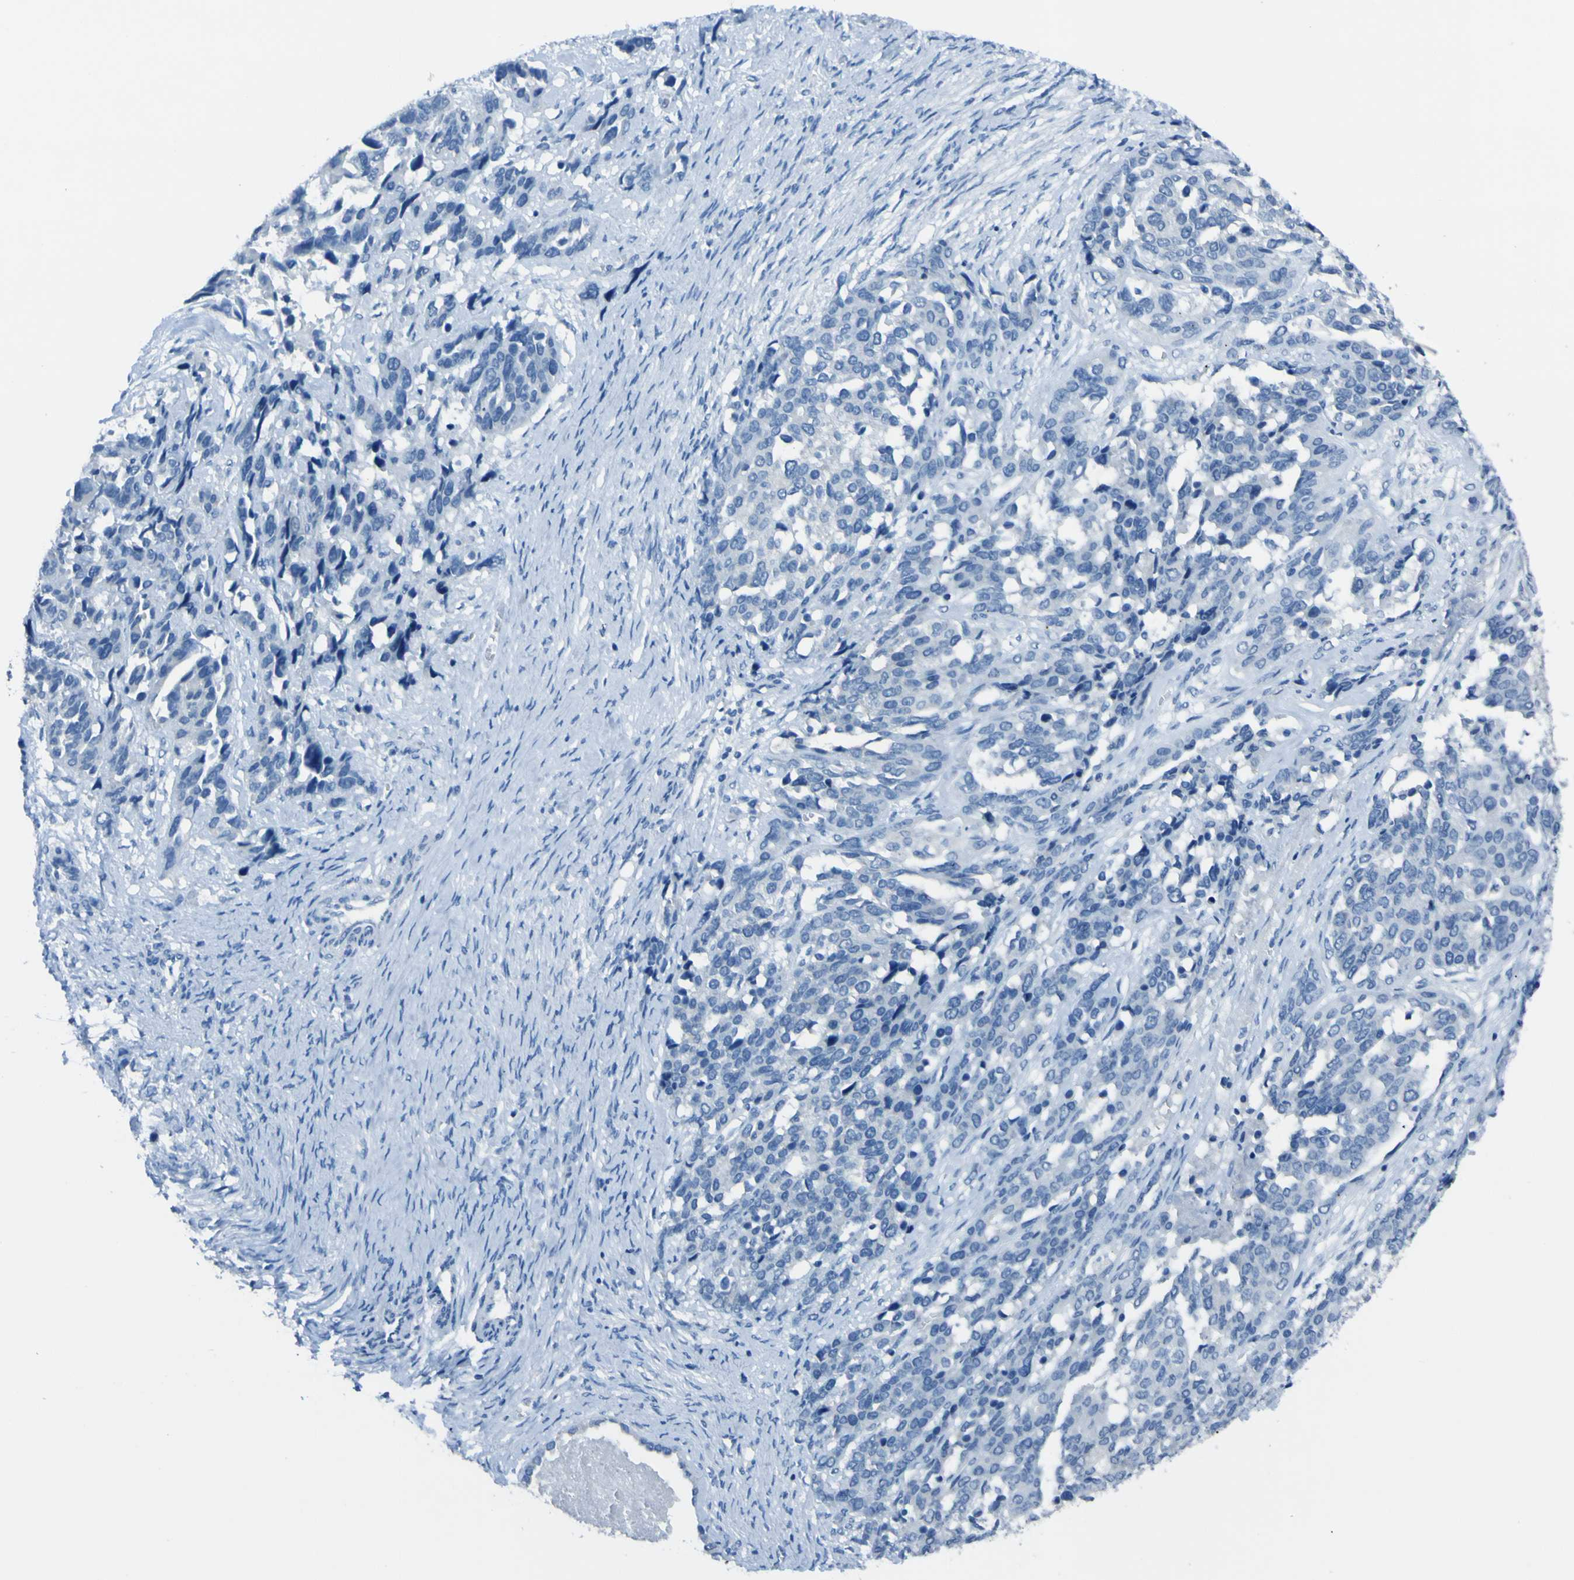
{"staining": {"intensity": "negative", "quantity": "none", "location": "none"}, "tissue": "ovarian cancer", "cell_type": "Tumor cells", "image_type": "cancer", "snomed": [{"axis": "morphology", "description": "Cystadenocarcinoma, serous, NOS"}, {"axis": "topography", "description": "Ovary"}], "caption": "The immunohistochemistry micrograph has no significant staining in tumor cells of ovarian serous cystadenocarcinoma tissue.", "gene": "PHKG1", "patient": {"sex": "female", "age": 44}}